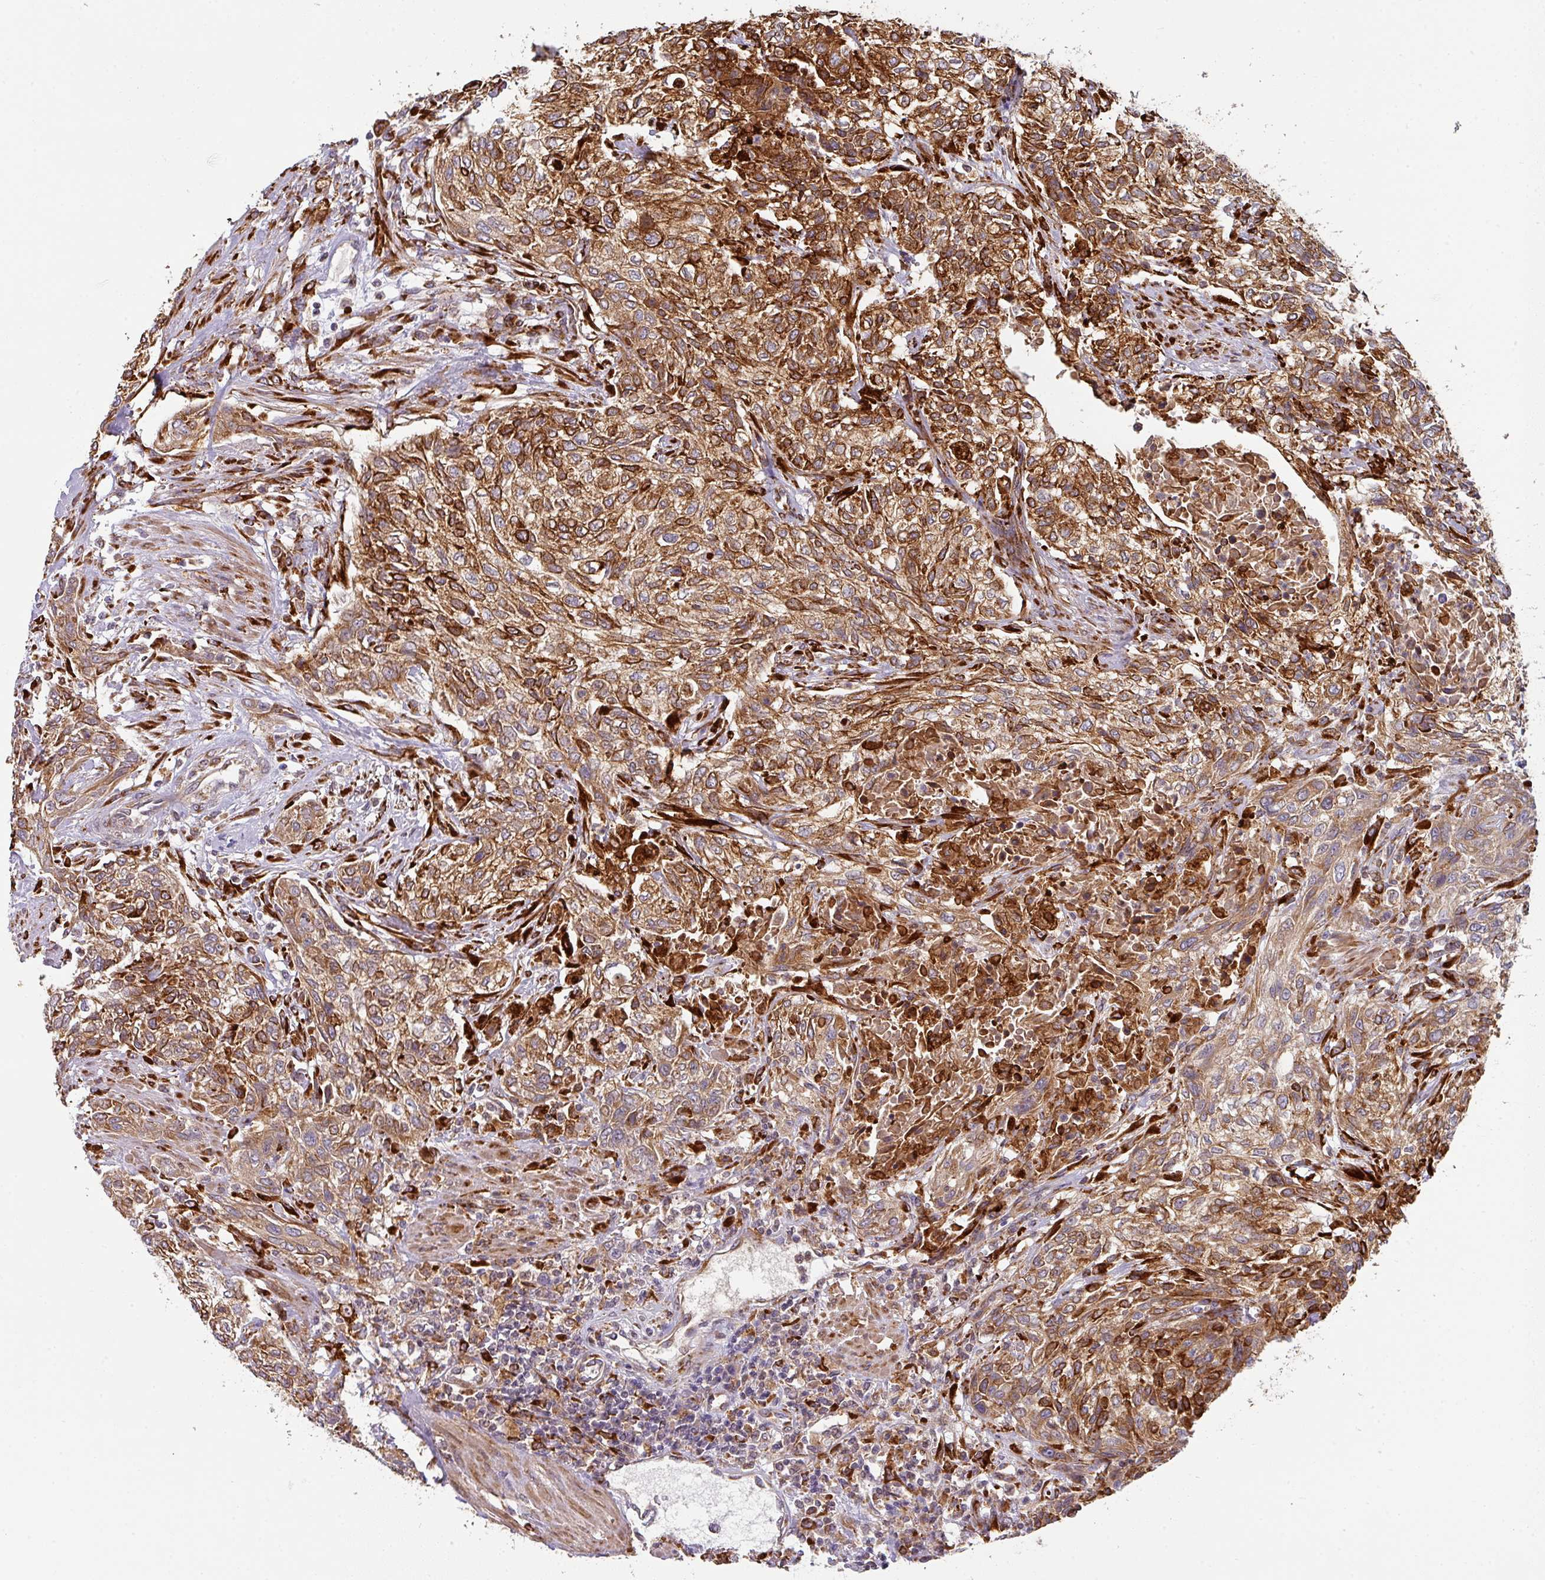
{"staining": {"intensity": "strong", "quantity": ">75%", "location": "cytoplasmic/membranous"}, "tissue": "urothelial cancer", "cell_type": "Tumor cells", "image_type": "cancer", "snomed": [{"axis": "morphology", "description": "Normal tissue, NOS"}, {"axis": "morphology", "description": "Urothelial carcinoma, NOS"}, {"axis": "topography", "description": "Urinary bladder"}, {"axis": "topography", "description": "Peripheral nerve tissue"}], "caption": "High-magnification brightfield microscopy of urothelial cancer stained with DAB (3,3'-diaminobenzidine) (brown) and counterstained with hematoxylin (blue). tumor cells exhibit strong cytoplasmic/membranous positivity is seen in approximately>75% of cells. (DAB = brown stain, brightfield microscopy at high magnification).", "gene": "ZNF268", "patient": {"sex": "male", "age": 35}}